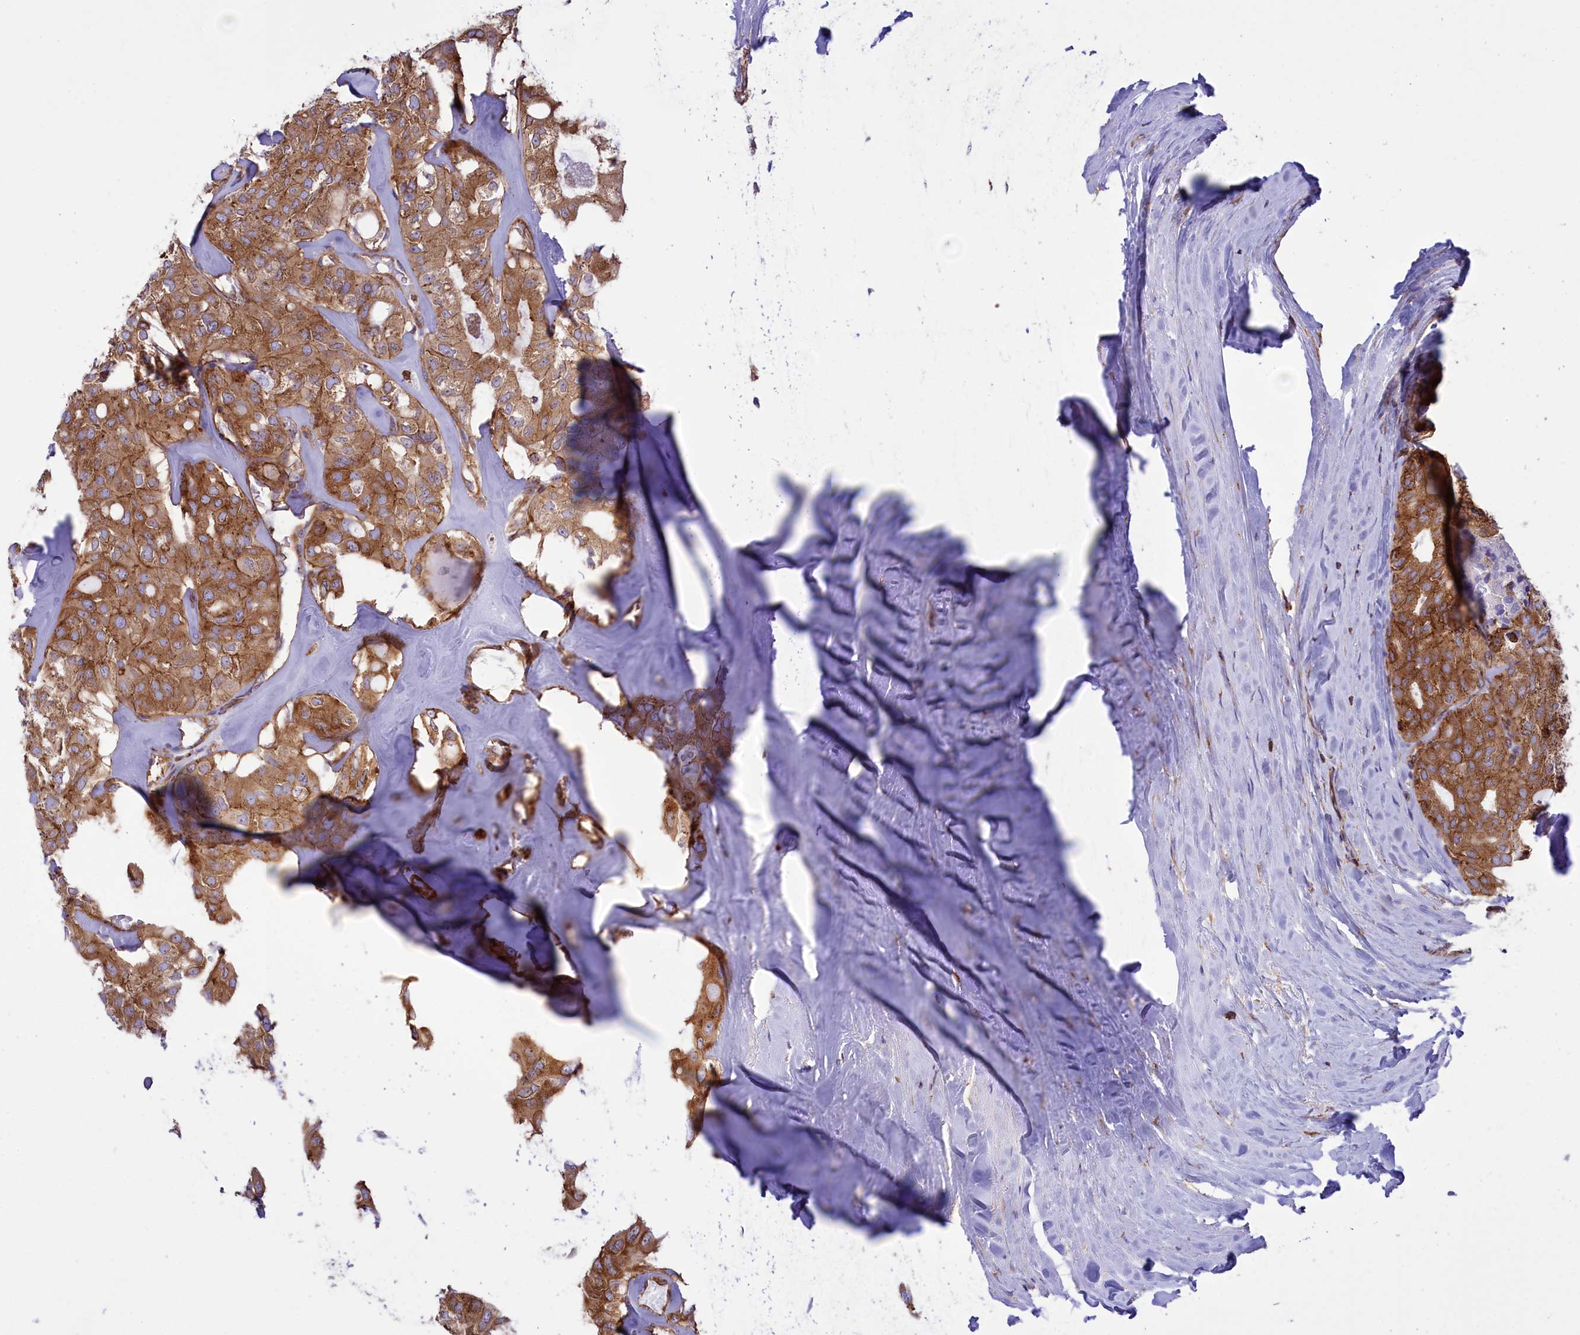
{"staining": {"intensity": "moderate", "quantity": ">75%", "location": "cytoplasmic/membranous"}, "tissue": "thyroid cancer", "cell_type": "Tumor cells", "image_type": "cancer", "snomed": [{"axis": "morphology", "description": "Follicular adenoma carcinoma, NOS"}, {"axis": "topography", "description": "Thyroid gland"}], "caption": "Thyroid cancer (follicular adenoma carcinoma) was stained to show a protein in brown. There is medium levels of moderate cytoplasmic/membranous positivity in approximately >75% of tumor cells.", "gene": "SEPTIN9", "patient": {"sex": "male", "age": 75}}